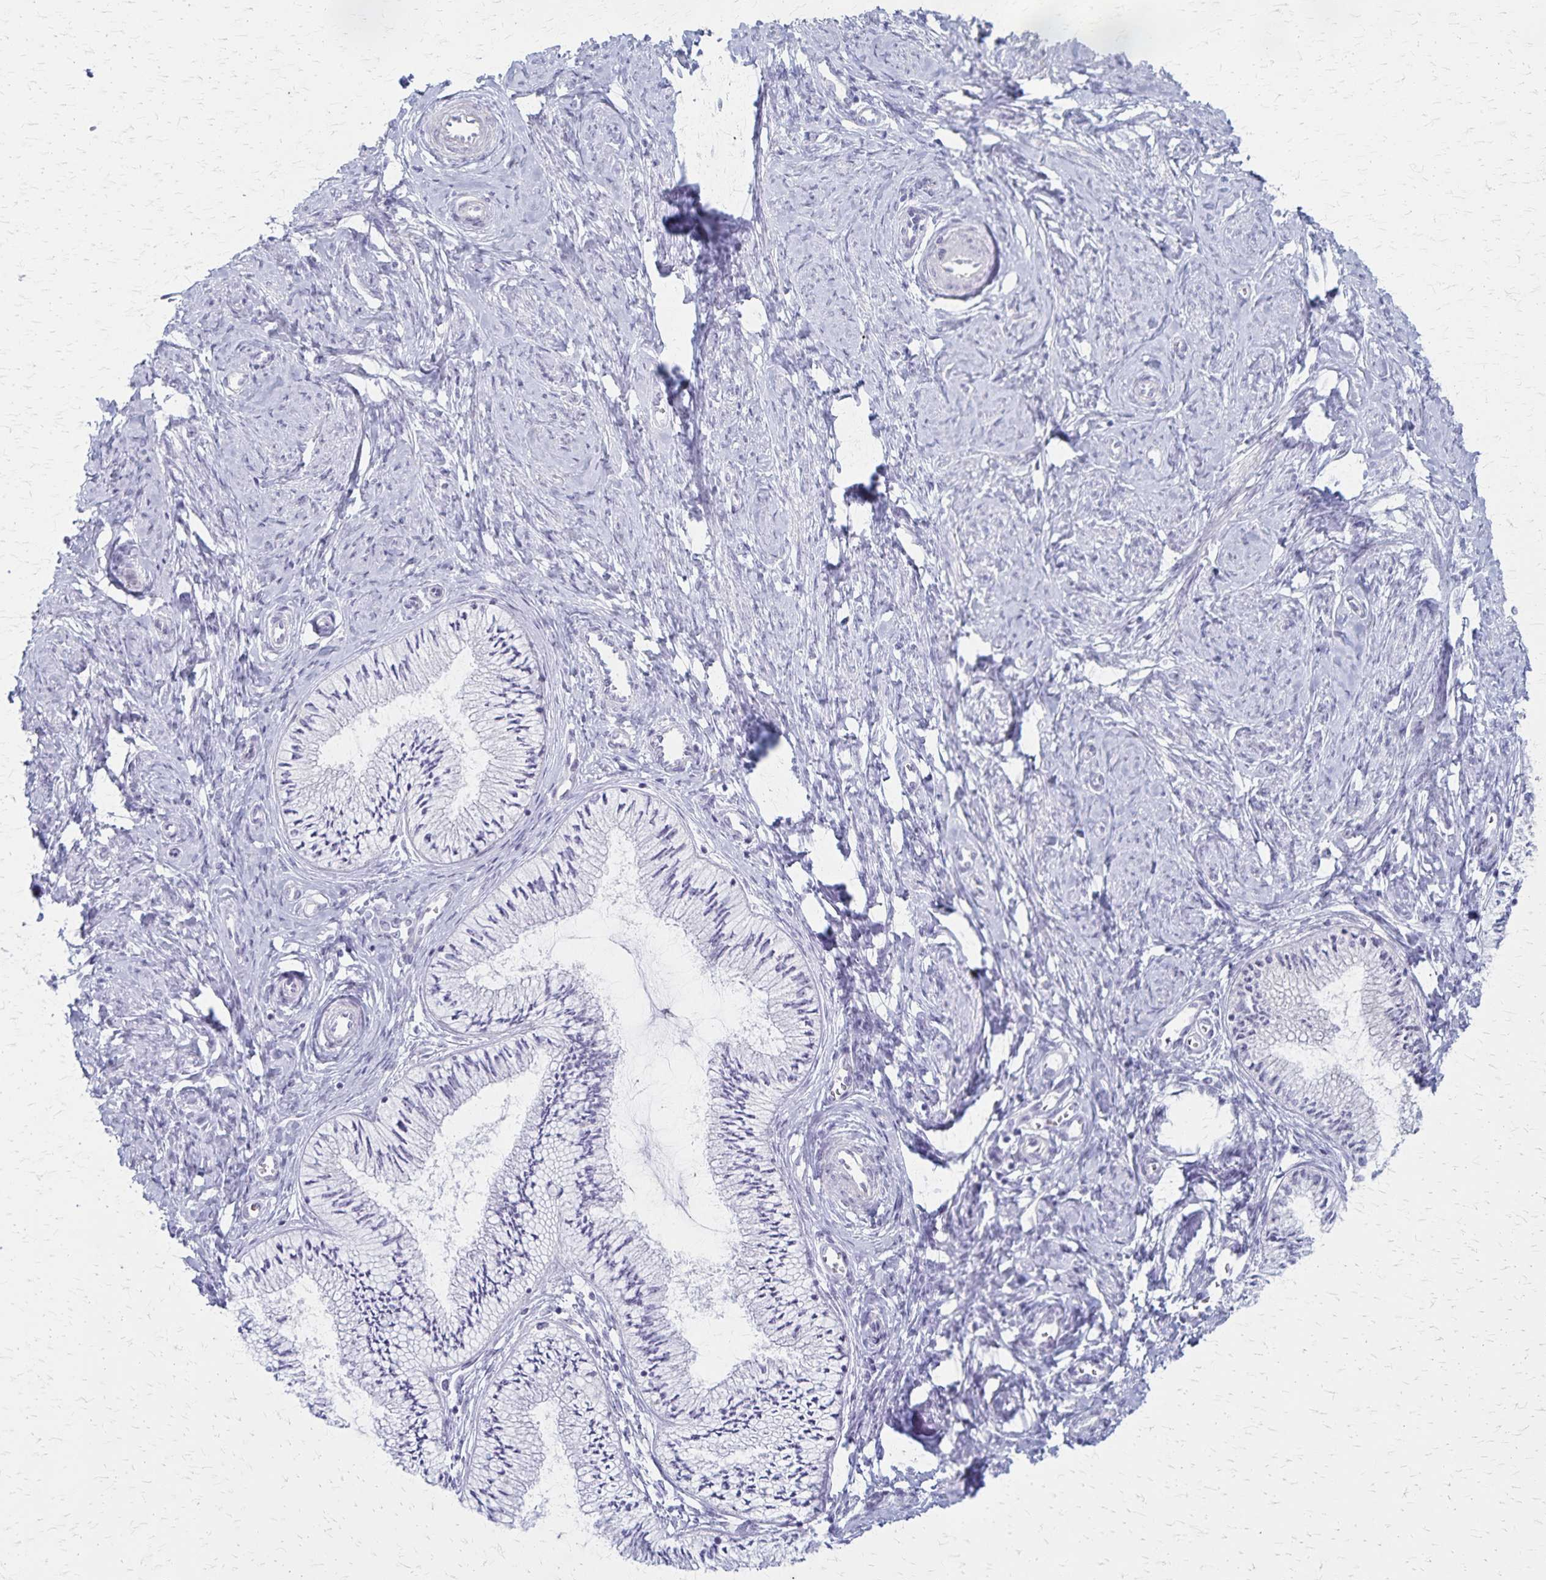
{"staining": {"intensity": "negative", "quantity": "none", "location": "none"}, "tissue": "cervix", "cell_type": "Glandular cells", "image_type": "normal", "snomed": [{"axis": "morphology", "description": "Normal tissue, NOS"}, {"axis": "topography", "description": "Cervix"}], "caption": "Benign cervix was stained to show a protein in brown. There is no significant expression in glandular cells. (DAB (3,3'-diaminobenzidine) IHC visualized using brightfield microscopy, high magnification).", "gene": "DLK2", "patient": {"sex": "female", "age": 24}}